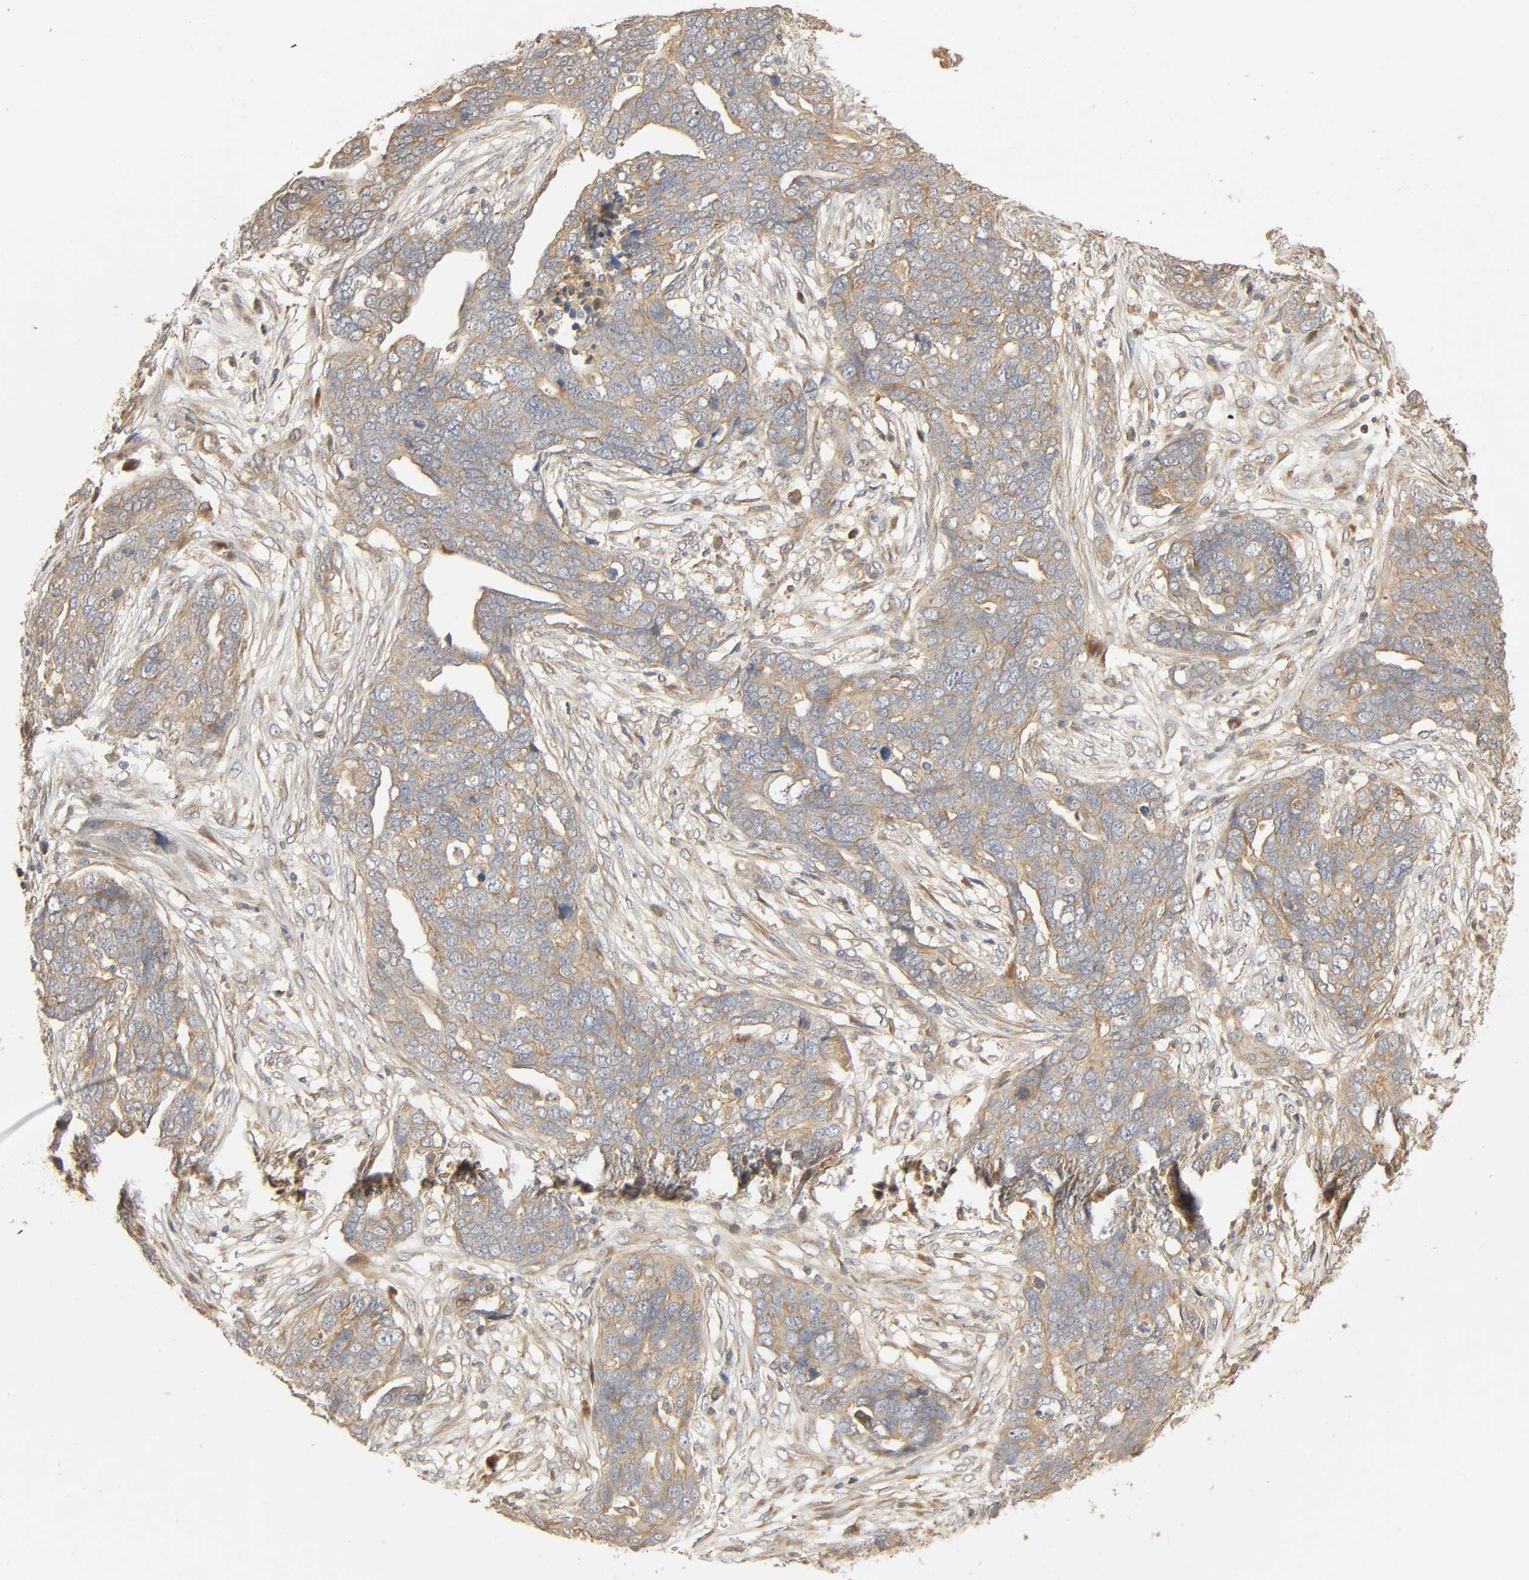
{"staining": {"intensity": "weak", "quantity": ">75%", "location": "cytoplasmic/membranous"}, "tissue": "ovarian cancer", "cell_type": "Tumor cells", "image_type": "cancer", "snomed": [{"axis": "morphology", "description": "Normal tissue, NOS"}, {"axis": "morphology", "description": "Cystadenocarcinoma, serous, NOS"}, {"axis": "topography", "description": "Fallopian tube"}, {"axis": "topography", "description": "Ovary"}], "caption": "Immunohistochemical staining of serous cystadenocarcinoma (ovarian) demonstrates low levels of weak cytoplasmic/membranous positivity in approximately >75% of tumor cells.", "gene": "SGSM1", "patient": {"sex": "female", "age": 56}}